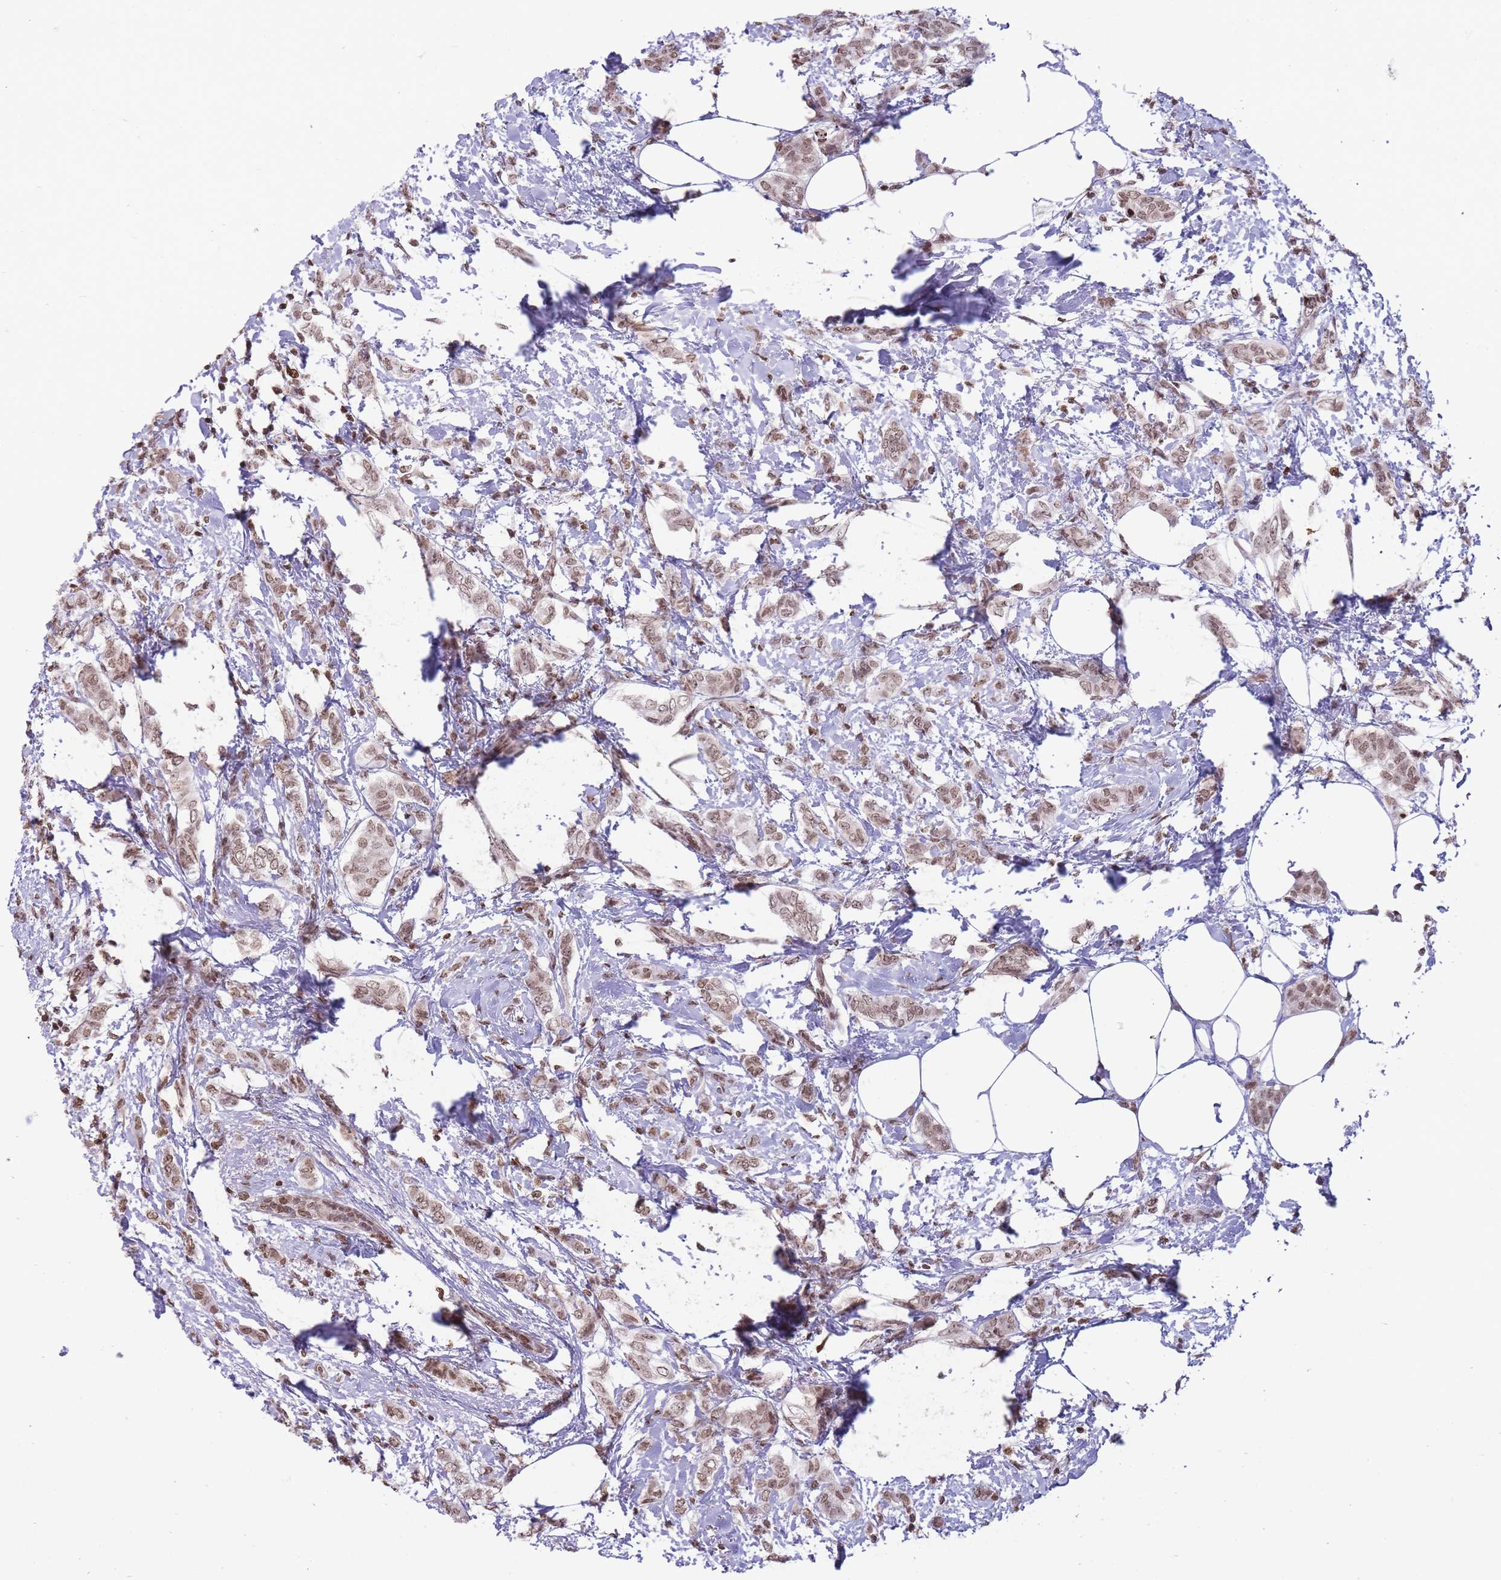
{"staining": {"intensity": "moderate", "quantity": ">75%", "location": "nuclear"}, "tissue": "breast cancer", "cell_type": "Tumor cells", "image_type": "cancer", "snomed": [{"axis": "morphology", "description": "Duct carcinoma"}, {"axis": "topography", "description": "Breast"}], "caption": "Breast cancer (infiltrating ductal carcinoma) stained with DAB (3,3'-diaminobenzidine) IHC displays medium levels of moderate nuclear staining in approximately >75% of tumor cells. (DAB = brown stain, brightfield microscopy at high magnification).", "gene": "SHISAL1", "patient": {"sex": "female", "age": 72}}